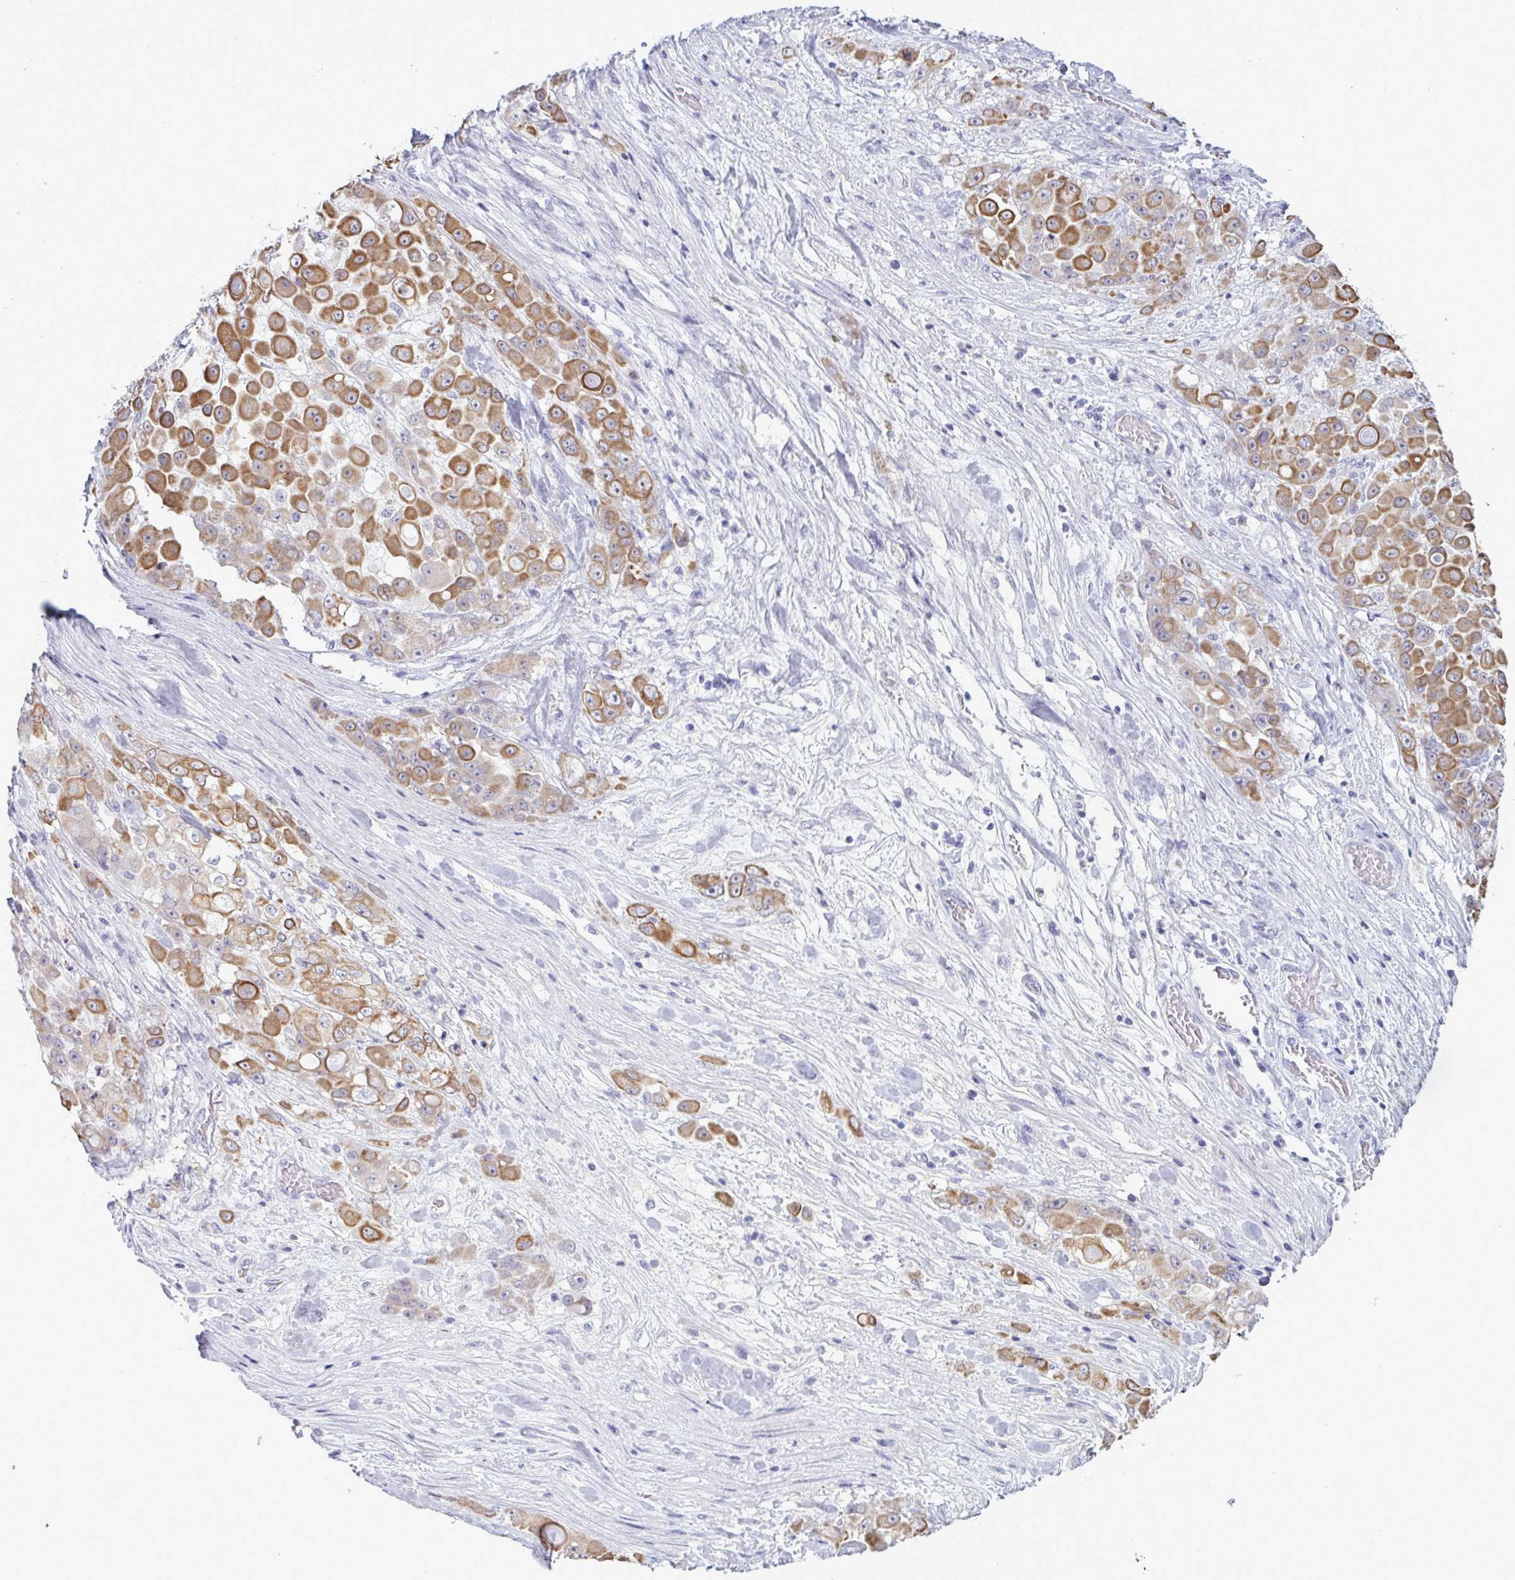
{"staining": {"intensity": "moderate", "quantity": ">75%", "location": "cytoplasmic/membranous"}, "tissue": "stomach cancer", "cell_type": "Tumor cells", "image_type": "cancer", "snomed": [{"axis": "morphology", "description": "Adenocarcinoma, NOS"}, {"axis": "topography", "description": "Stomach"}], "caption": "This image reveals IHC staining of human stomach adenocarcinoma, with medium moderate cytoplasmic/membranous staining in about >75% of tumor cells.", "gene": "TENT5D", "patient": {"sex": "female", "age": 76}}